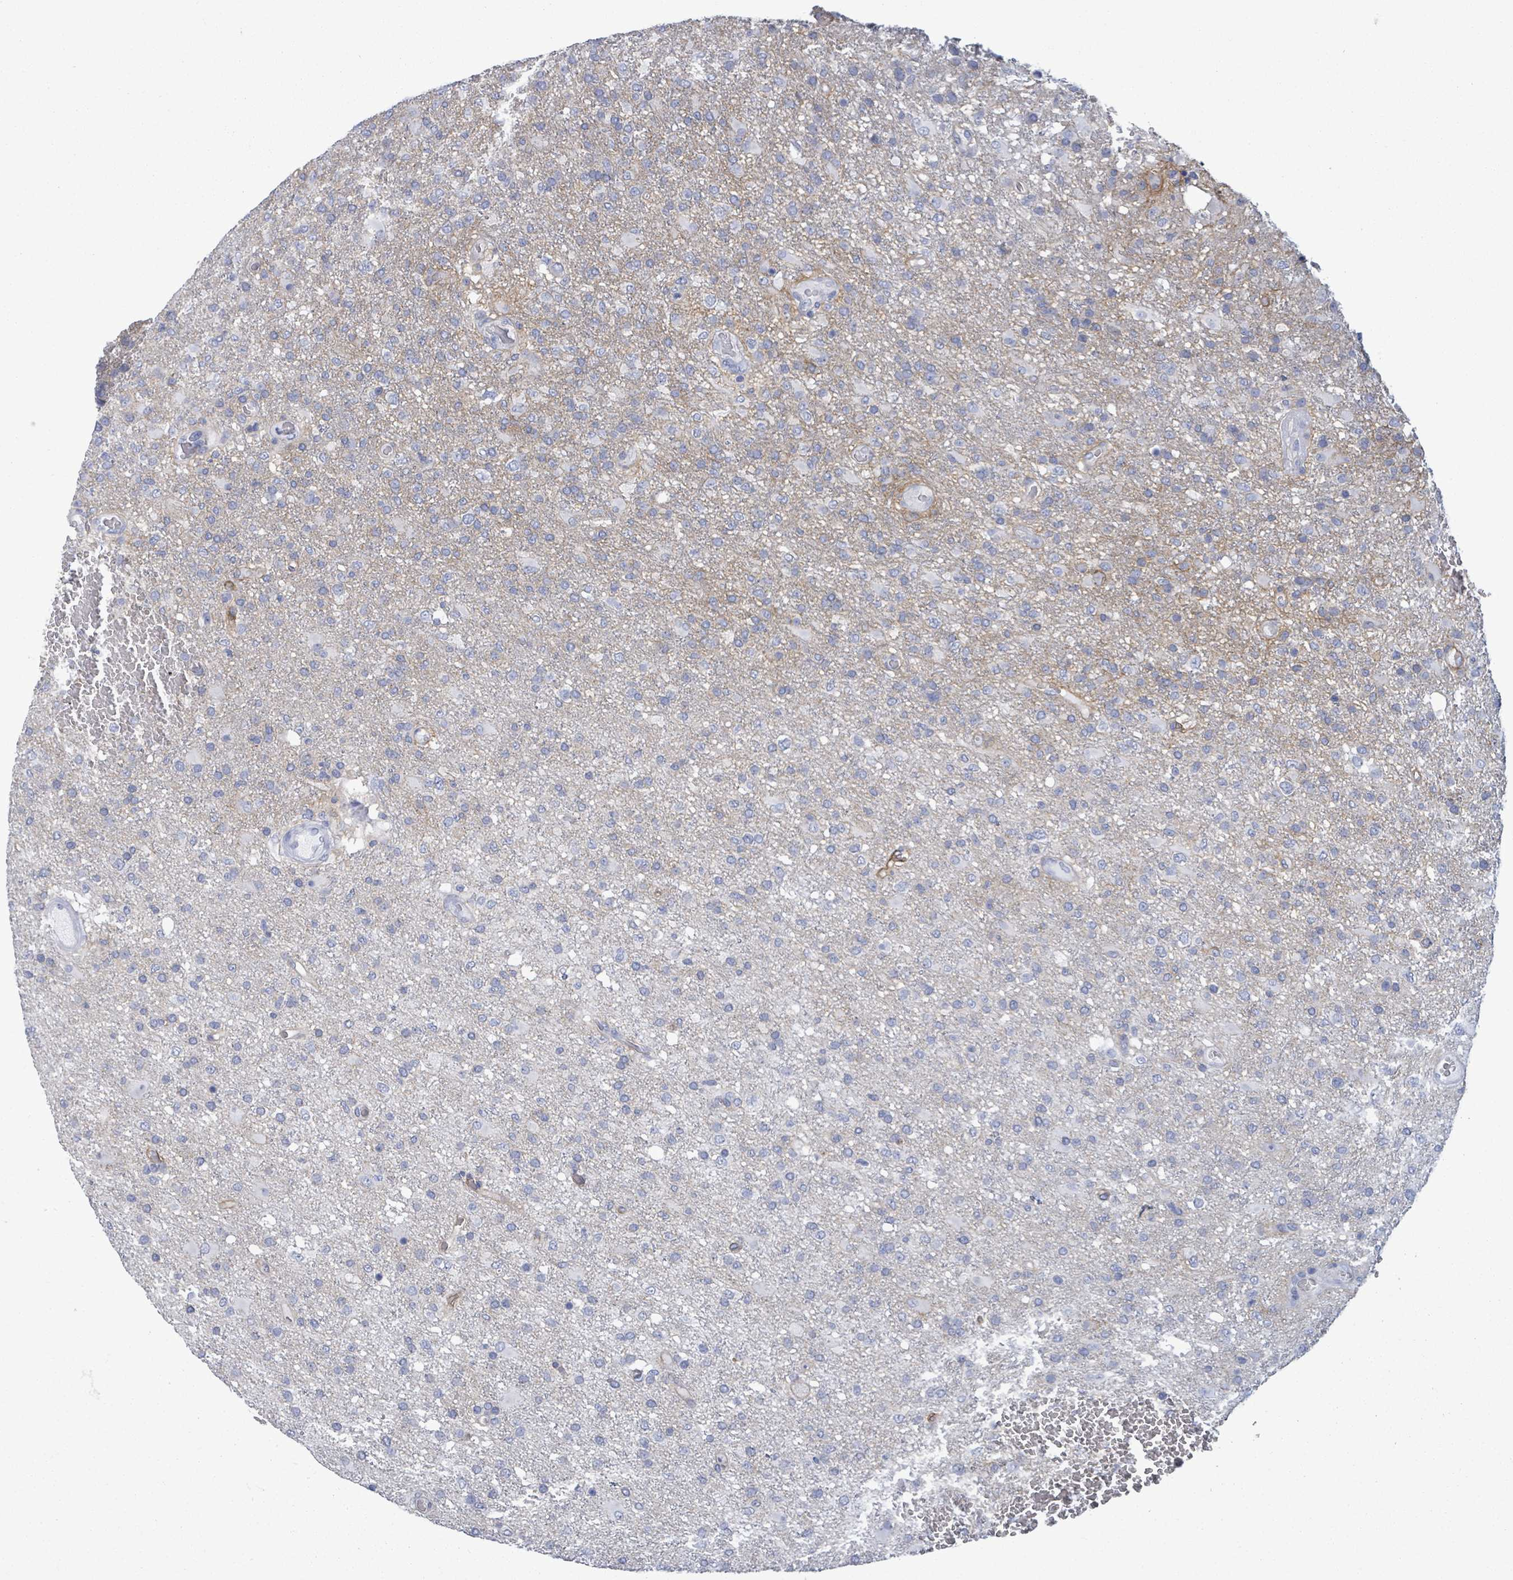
{"staining": {"intensity": "negative", "quantity": "none", "location": "none"}, "tissue": "glioma", "cell_type": "Tumor cells", "image_type": "cancer", "snomed": [{"axis": "morphology", "description": "Glioma, malignant, High grade"}, {"axis": "topography", "description": "Brain"}], "caption": "High magnification brightfield microscopy of glioma stained with DAB (3,3'-diaminobenzidine) (brown) and counterstained with hematoxylin (blue): tumor cells show no significant expression.", "gene": "BSG", "patient": {"sex": "female", "age": 74}}